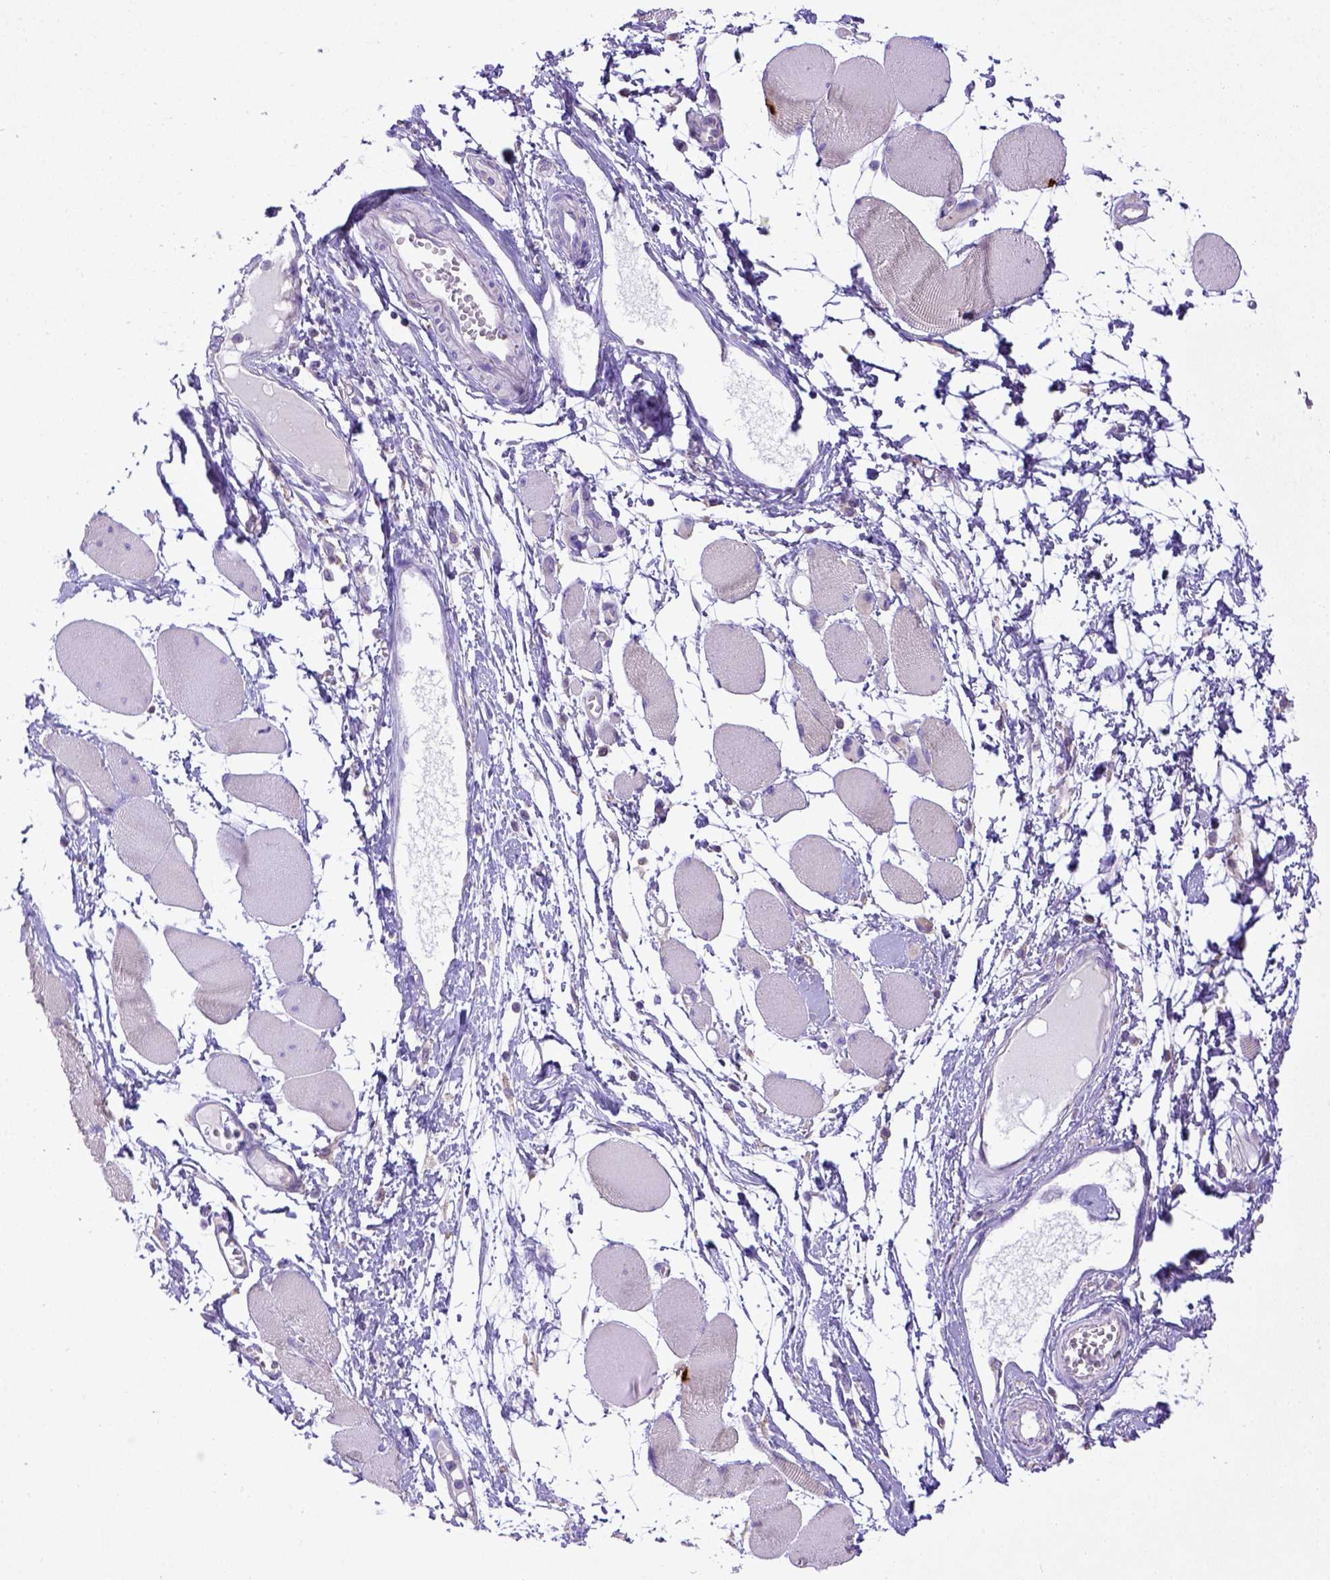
{"staining": {"intensity": "negative", "quantity": "none", "location": "none"}, "tissue": "skeletal muscle", "cell_type": "Myocytes", "image_type": "normal", "snomed": [{"axis": "morphology", "description": "Normal tissue, NOS"}, {"axis": "topography", "description": "Skeletal muscle"}], "caption": "Immunohistochemistry (IHC) micrograph of benign skeletal muscle: human skeletal muscle stained with DAB exhibits no significant protein expression in myocytes.", "gene": "CD40", "patient": {"sex": "female", "age": 75}}